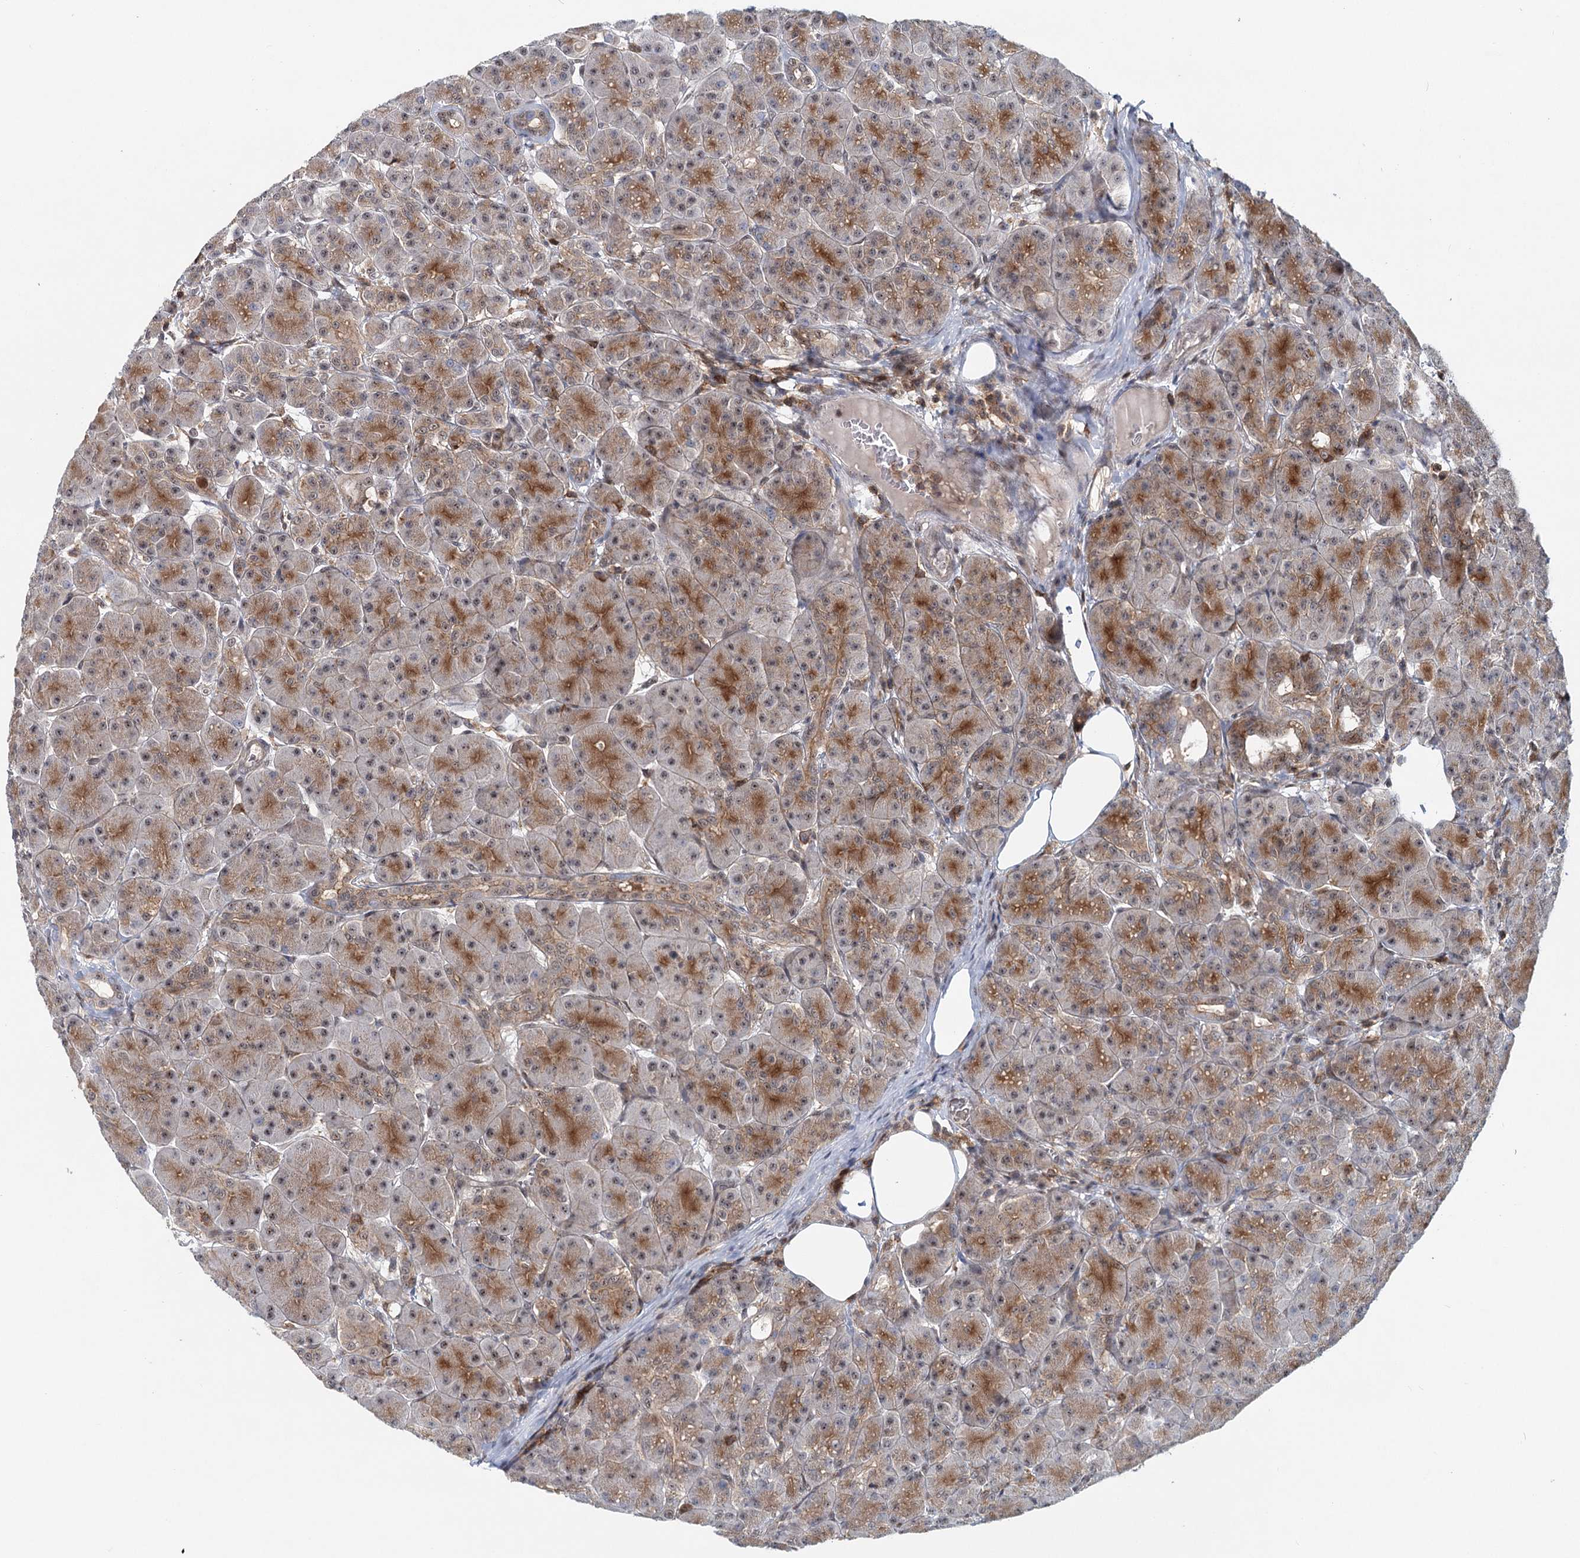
{"staining": {"intensity": "moderate", "quantity": "25%-75%", "location": "cytoplasmic/membranous,nuclear"}, "tissue": "pancreas", "cell_type": "Exocrine glandular cells", "image_type": "normal", "snomed": [{"axis": "morphology", "description": "Normal tissue, NOS"}, {"axis": "topography", "description": "Pancreas"}], "caption": "This image displays benign pancreas stained with immunohistochemistry to label a protein in brown. The cytoplasmic/membranous,nuclear of exocrine glandular cells show moderate positivity for the protein. Nuclei are counter-stained blue.", "gene": "CDC42SE2", "patient": {"sex": "male", "age": 63}}